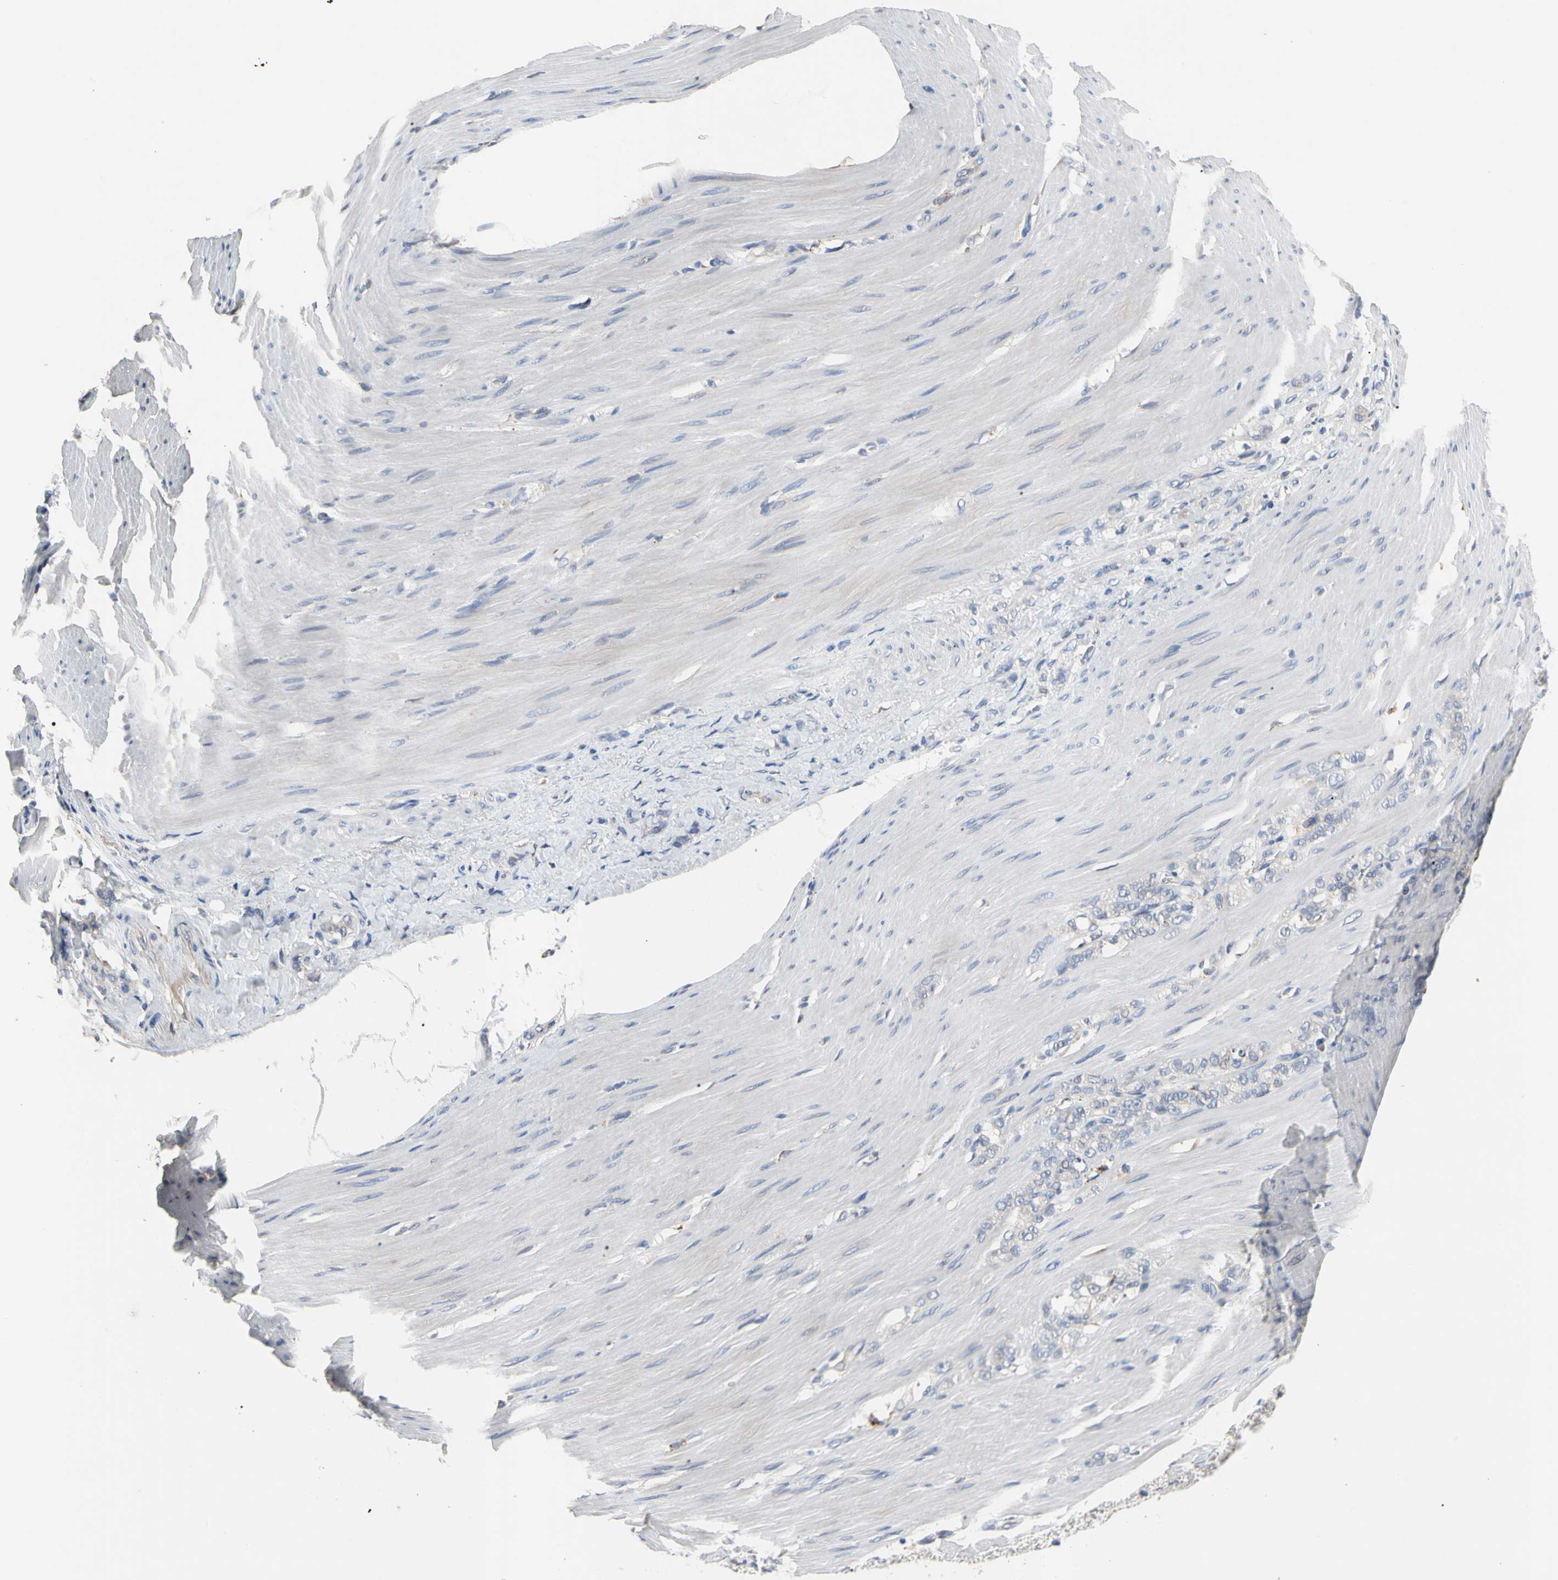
{"staining": {"intensity": "negative", "quantity": "none", "location": "none"}, "tissue": "stomach cancer", "cell_type": "Tumor cells", "image_type": "cancer", "snomed": [{"axis": "morphology", "description": "Adenocarcinoma, NOS"}, {"axis": "topography", "description": "Stomach"}], "caption": "Image shows no protein positivity in tumor cells of adenocarcinoma (stomach) tissue. The staining is performed using DAB brown chromogen with nuclei counter-stained in using hematoxylin.", "gene": "ADA2", "patient": {"sex": "male", "age": 82}}